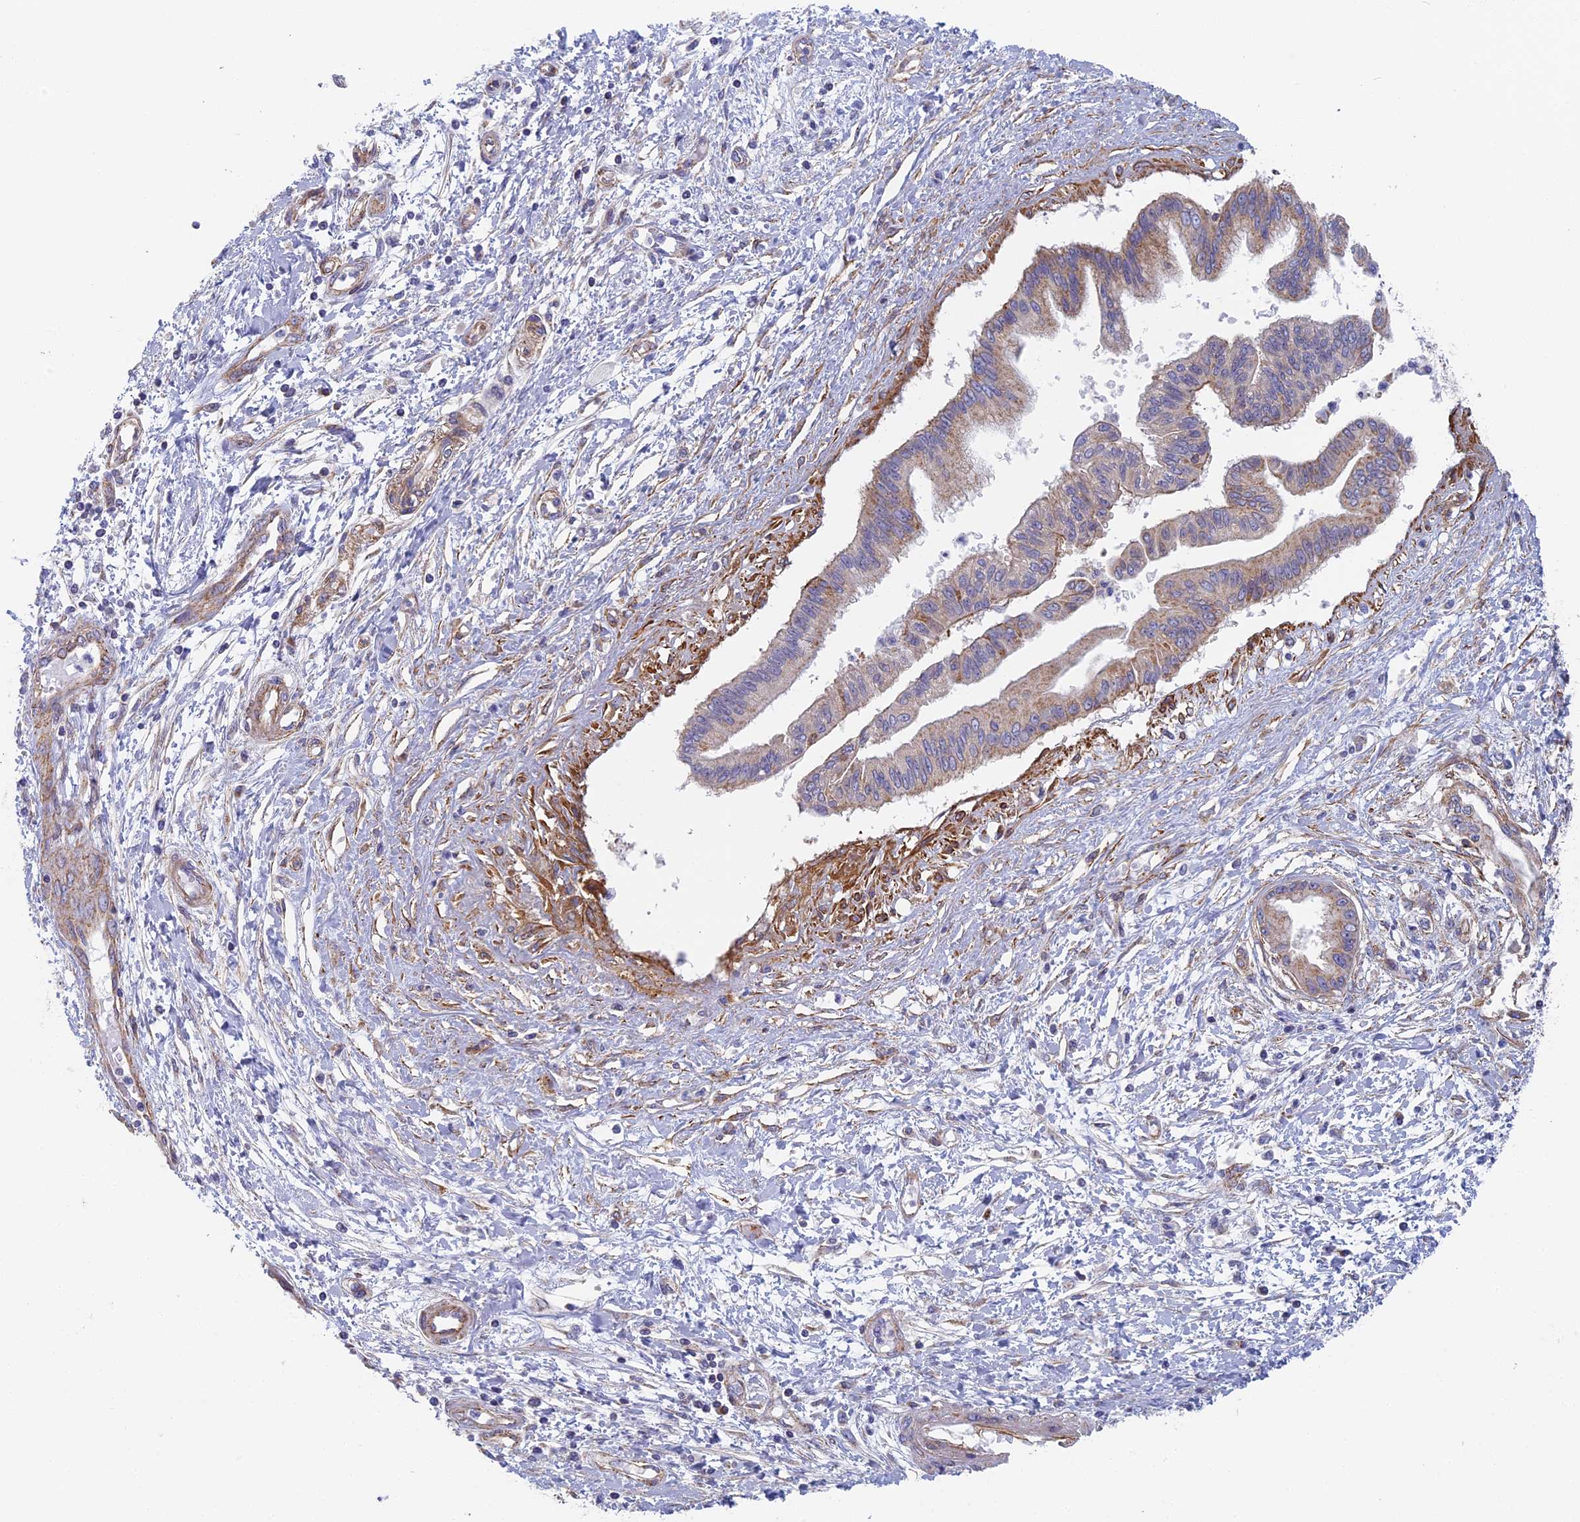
{"staining": {"intensity": "weak", "quantity": "<25%", "location": "cytoplasmic/membranous"}, "tissue": "pancreatic cancer", "cell_type": "Tumor cells", "image_type": "cancer", "snomed": [{"axis": "morphology", "description": "Adenocarcinoma, NOS"}, {"axis": "topography", "description": "Pancreas"}], "caption": "A micrograph of human adenocarcinoma (pancreatic) is negative for staining in tumor cells. The staining is performed using DAB (3,3'-diaminobenzidine) brown chromogen with nuclei counter-stained in using hematoxylin.", "gene": "DDA1", "patient": {"sex": "male", "age": 46}}